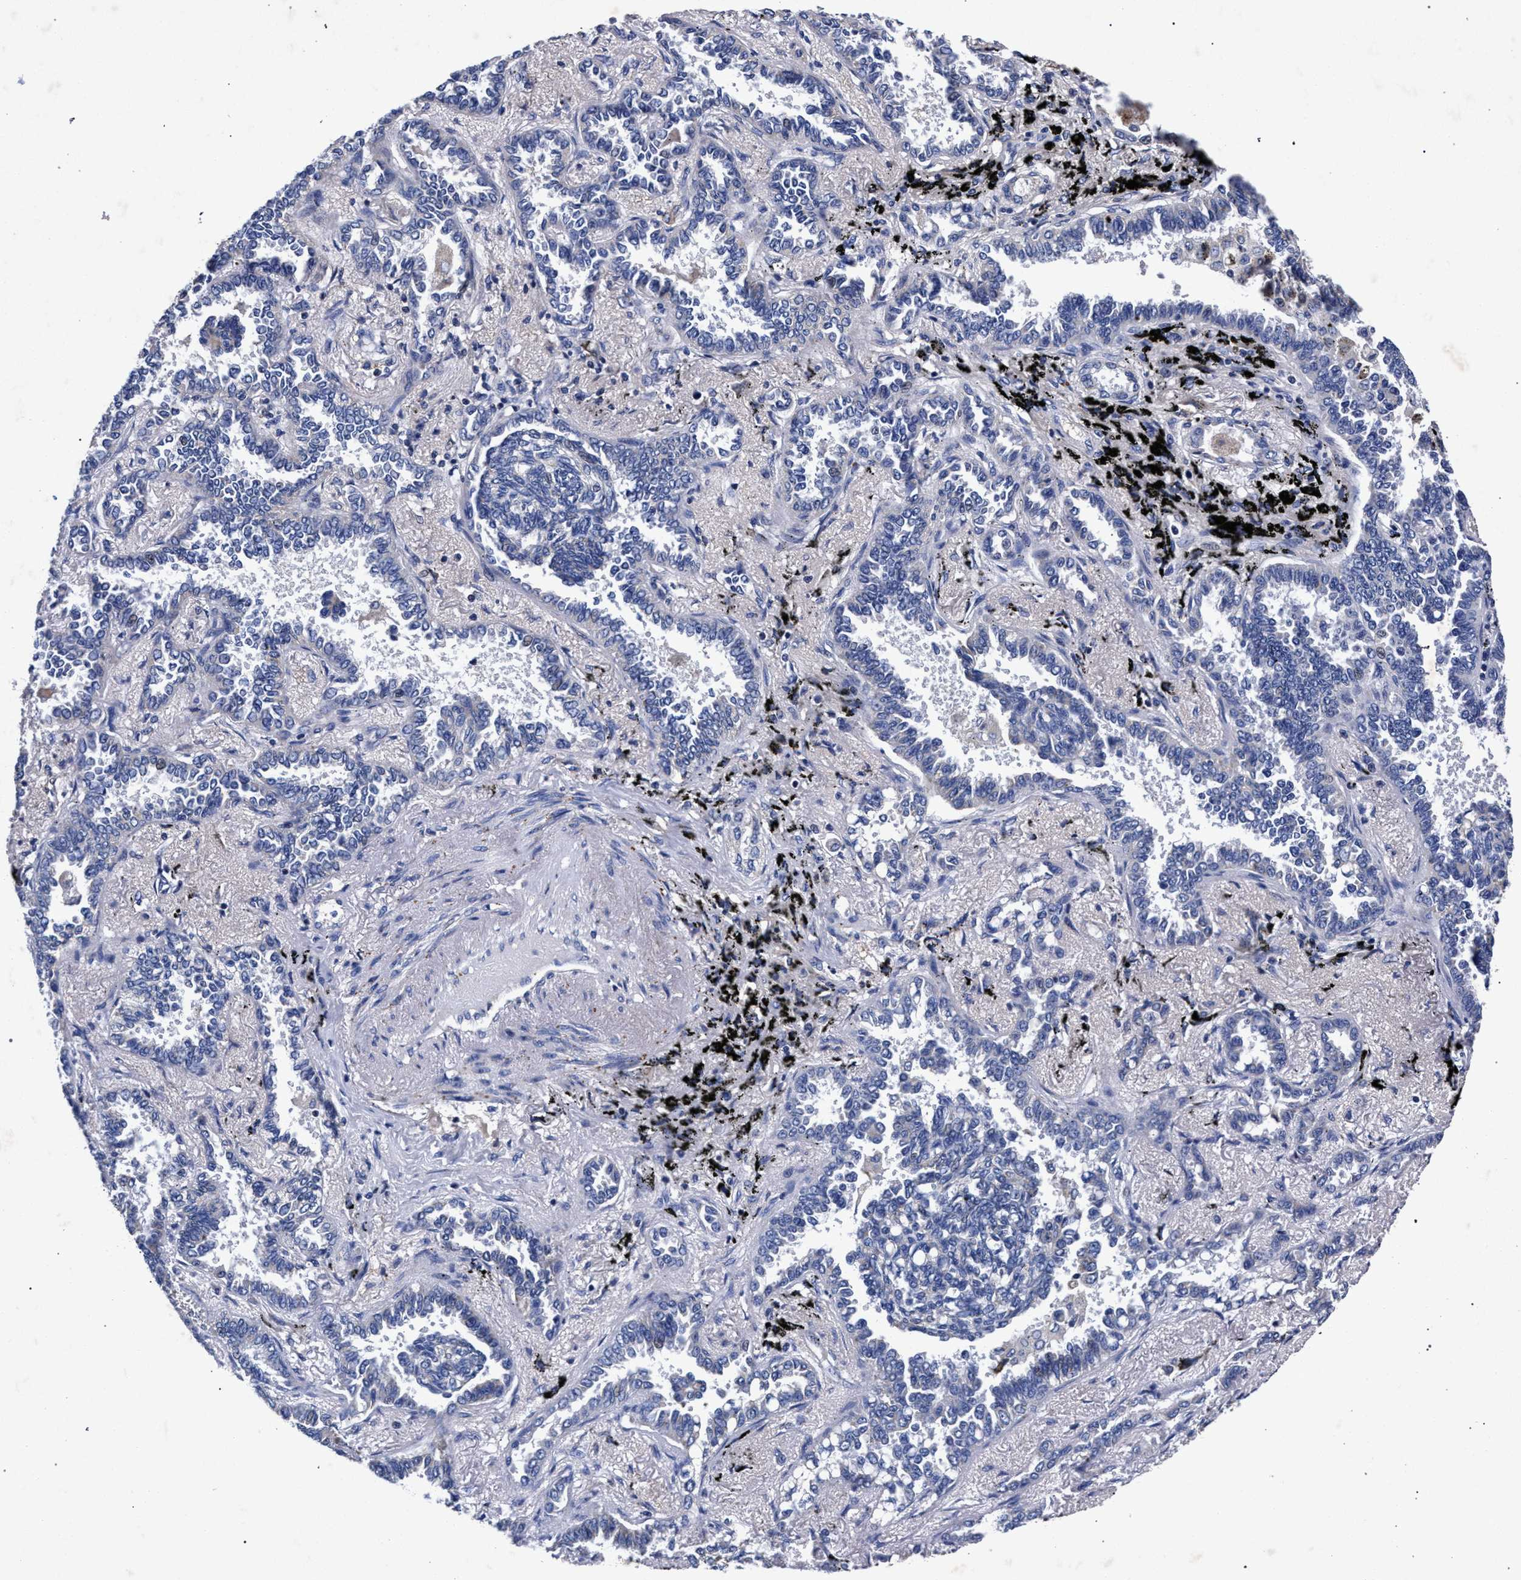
{"staining": {"intensity": "negative", "quantity": "none", "location": "none"}, "tissue": "lung cancer", "cell_type": "Tumor cells", "image_type": "cancer", "snomed": [{"axis": "morphology", "description": "Adenocarcinoma, NOS"}, {"axis": "topography", "description": "Lung"}], "caption": "Tumor cells are negative for brown protein staining in lung adenocarcinoma.", "gene": "HSD17B14", "patient": {"sex": "male", "age": 59}}